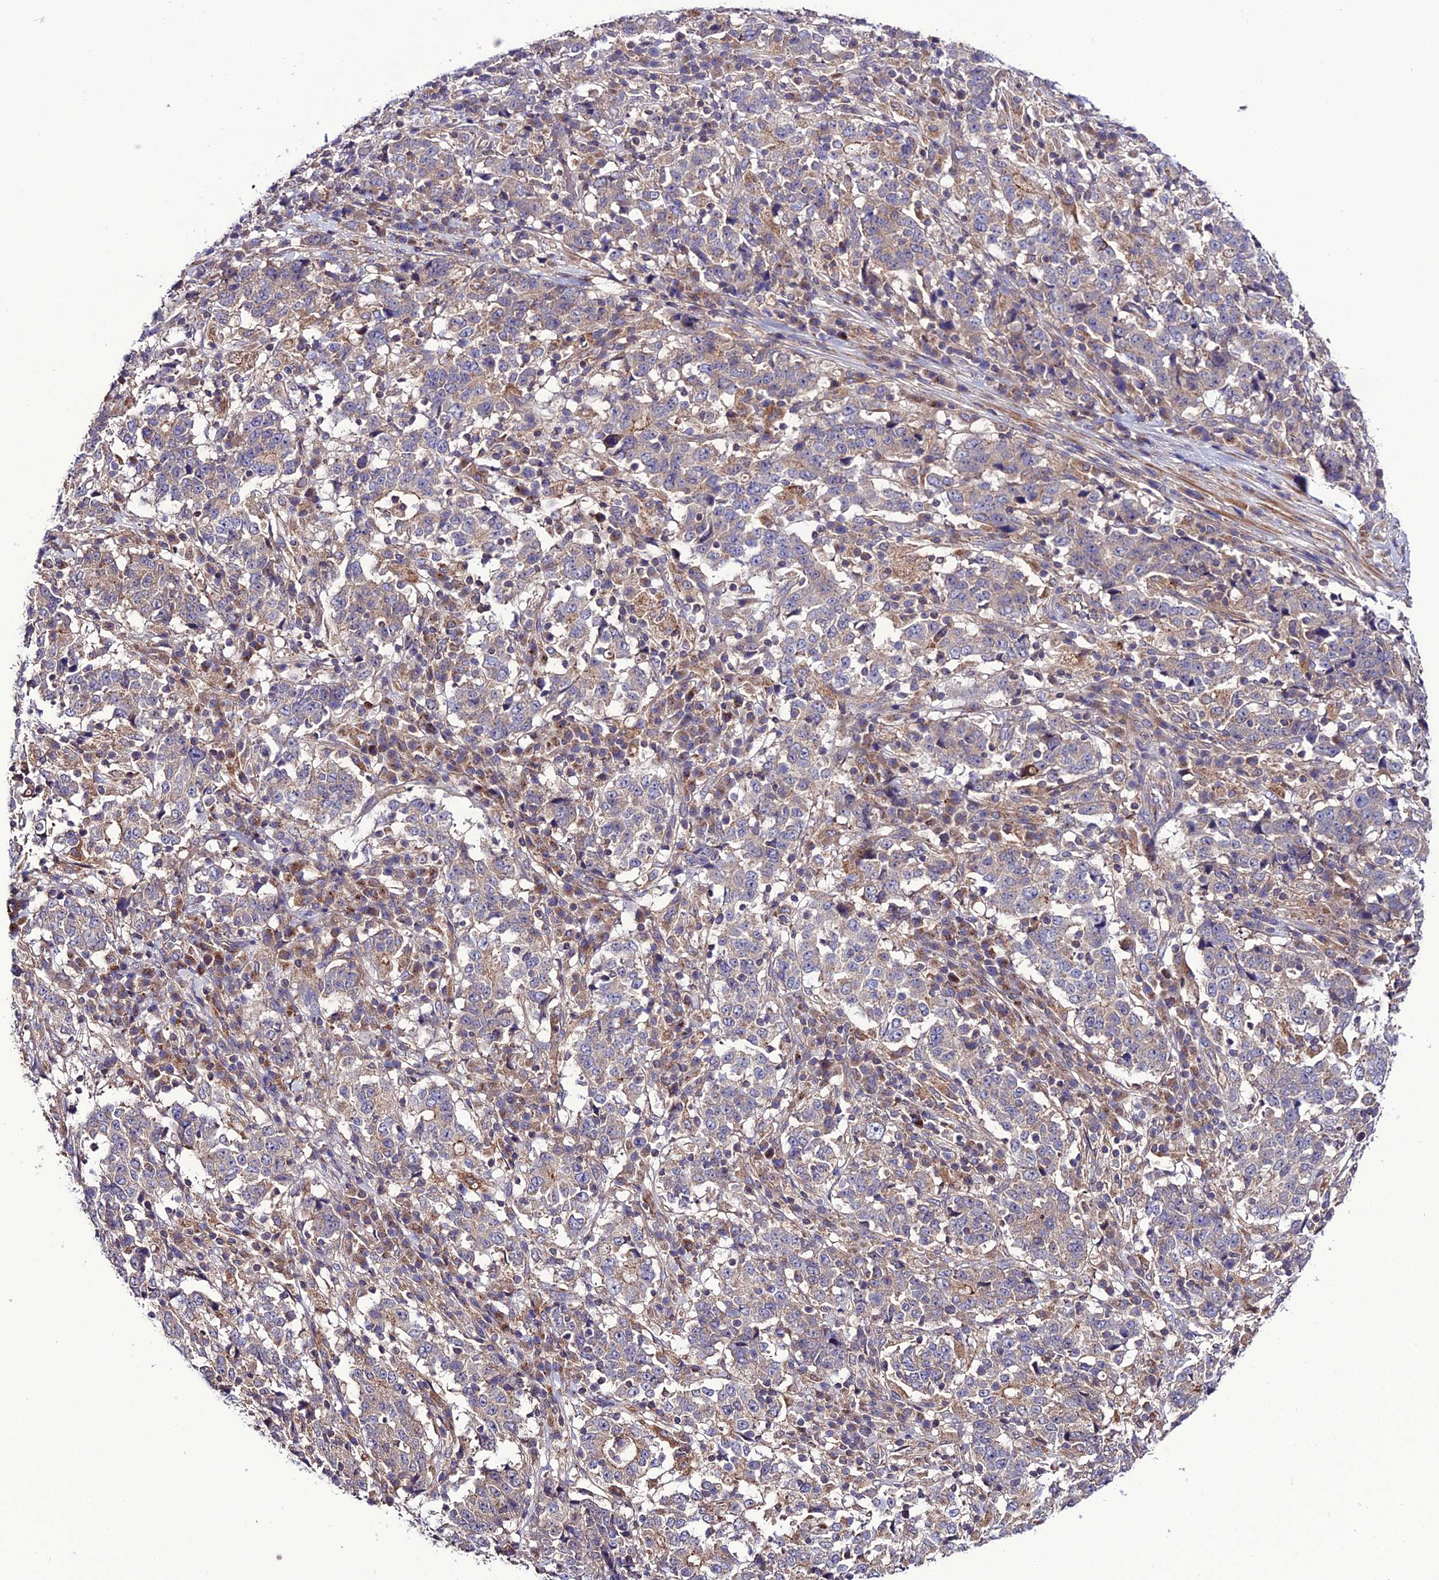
{"staining": {"intensity": "moderate", "quantity": "<25%", "location": "cytoplasmic/membranous"}, "tissue": "stomach cancer", "cell_type": "Tumor cells", "image_type": "cancer", "snomed": [{"axis": "morphology", "description": "Adenocarcinoma, NOS"}, {"axis": "topography", "description": "Stomach"}], "caption": "Human stomach cancer stained for a protein (brown) exhibits moderate cytoplasmic/membranous positive positivity in approximately <25% of tumor cells.", "gene": "PPIL3", "patient": {"sex": "male", "age": 59}}